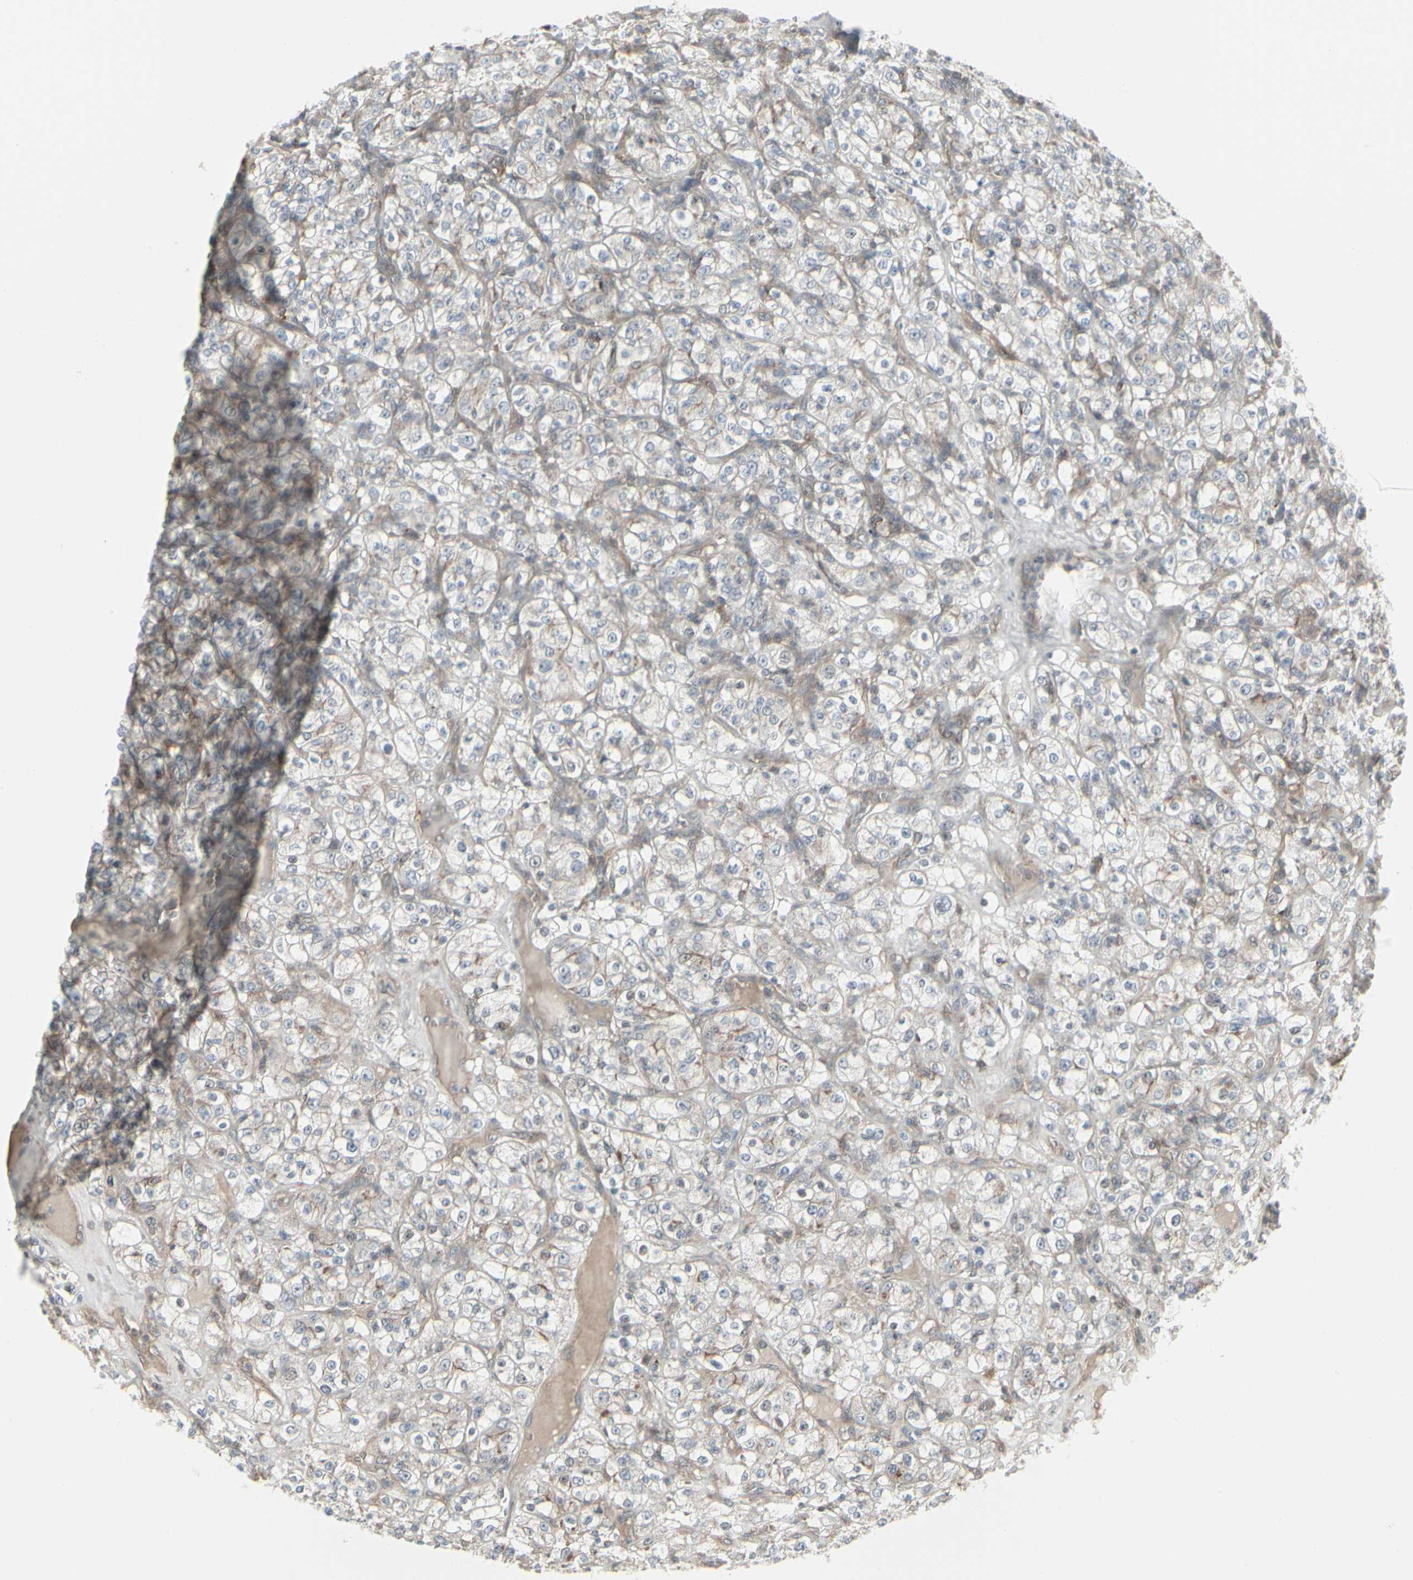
{"staining": {"intensity": "weak", "quantity": ">75%", "location": "cytoplasmic/membranous"}, "tissue": "renal cancer", "cell_type": "Tumor cells", "image_type": "cancer", "snomed": [{"axis": "morphology", "description": "Normal tissue, NOS"}, {"axis": "morphology", "description": "Adenocarcinoma, NOS"}, {"axis": "topography", "description": "Kidney"}], "caption": "Renal adenocarcinoma was stained to show a protein in brown. There is low levels of weak cytoplasmic/membranous expression in approximately >75% of tumor cells.", "gene": "EPS15", "patient": {"sex": "female", "age": 72}}